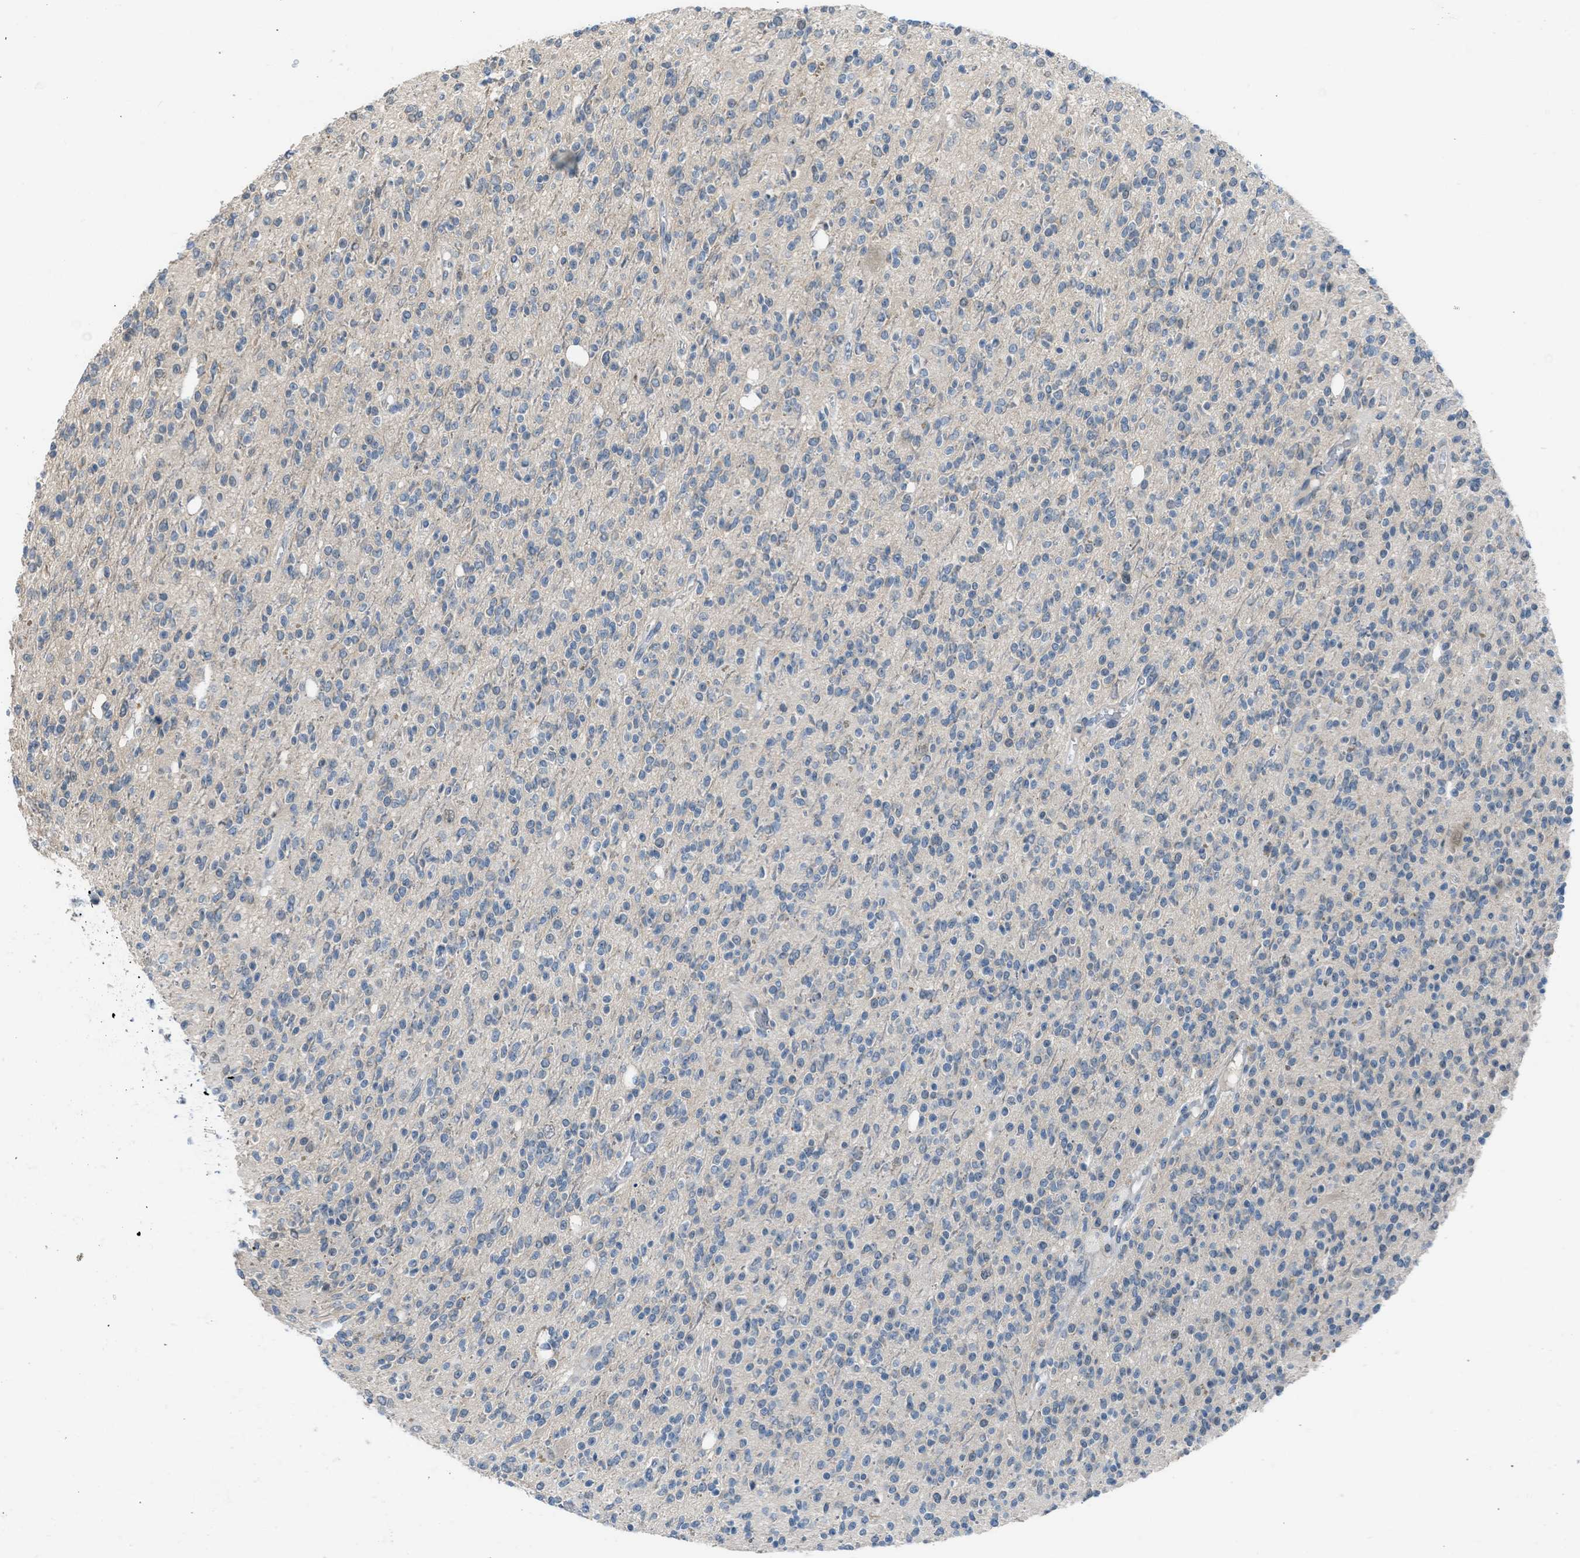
{"staining": {"intensity": "negative", "quantity": "none", "location": "none"}, "tissue": "glioma", "cell_type": "Tumor cells", "image_type": "cancer", "snomed": [{"axis": "morphology", "description": "Glioma, malignant, High grade"}, {"axis": "topography", "description": "Brain"}], "caption": "Immunohistochemical staining of human glioma reveals no significant expression in tumor cells. The staining was performed using DAB to visualize the protein expression in brown, while the nuclei were stained in blue with hematoxylin (Magnification: 20x).", "gene": "TTBK2", "patient": {"sex": "male", "age": 34}}